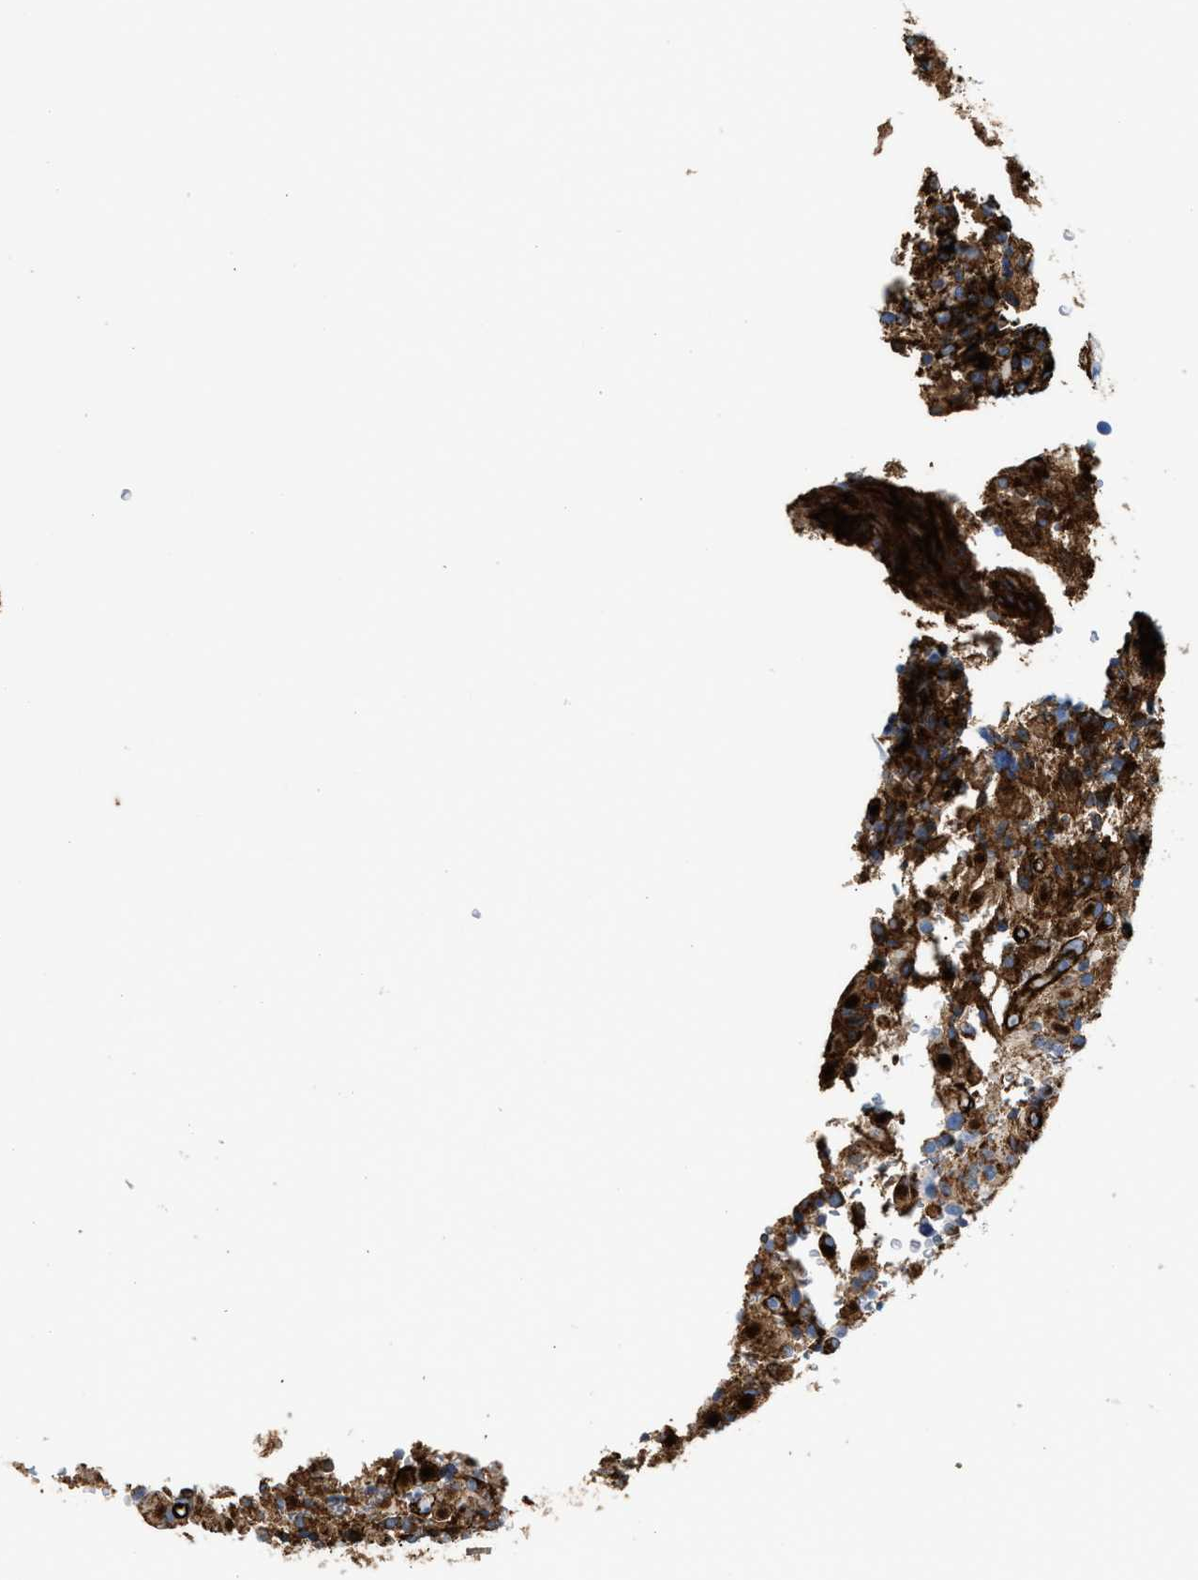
{"staining": {"intensity": "strong", "quantity": "<25%", "location": "cytoplasmic/membranous"}, "tissue": "glioma", "cell_type": "Tumor cells", "image_type": "cancer", "snomed": [{"axis": "morphology", "description": "Glioma, malignant, High grade"}, {"axis": "topography", "description": "Brain"}], "caption": "Immunohistochemistry (IHC) of human glioma reveals medium levels of strong cytoplasmic/membranous staining in about <25% of tumor cells.", "gene": "TNR", "patient": {"sex": "male", "age": 71}}